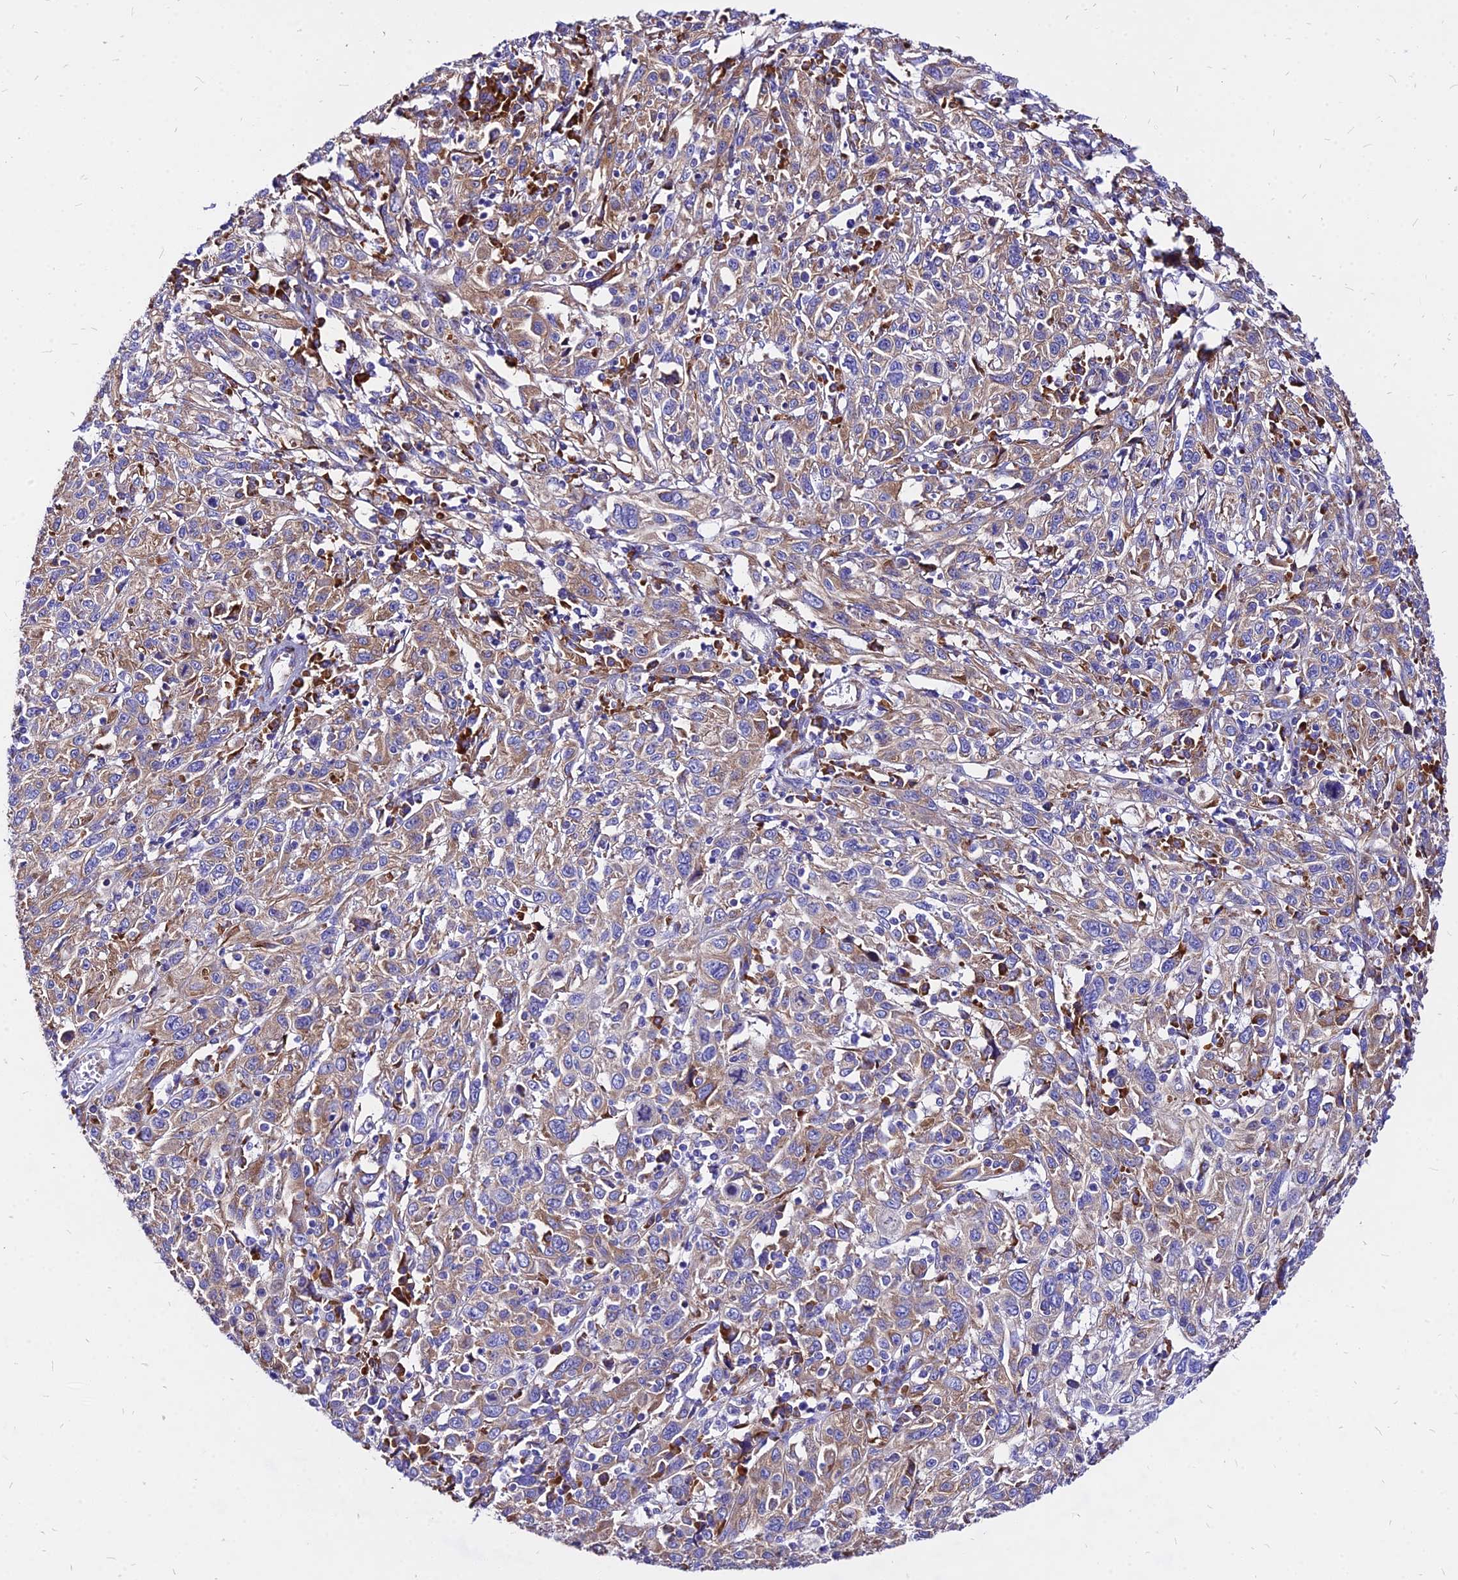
{"staining": {"intensity": "moderate", "quantity": ">75%", "location": "cytoplasmic/membranous"}, "tissue": "cervical cancer", "cell_type": "Tumor cells", "image_type": "cancer", "snomed": [{"axis": "morphology", "description": "Squamous cell carcinoma, NOS"}, {"axis": "topography", "description": "Cervix"}], "caption": "A brown stain highlights moderate cytoplasmic/membranous staining of a protein in human cervical squamous cell carcinoma tumor cells.", "gene": "RPL19", "patient": {"sex": "female", "age": 46}}